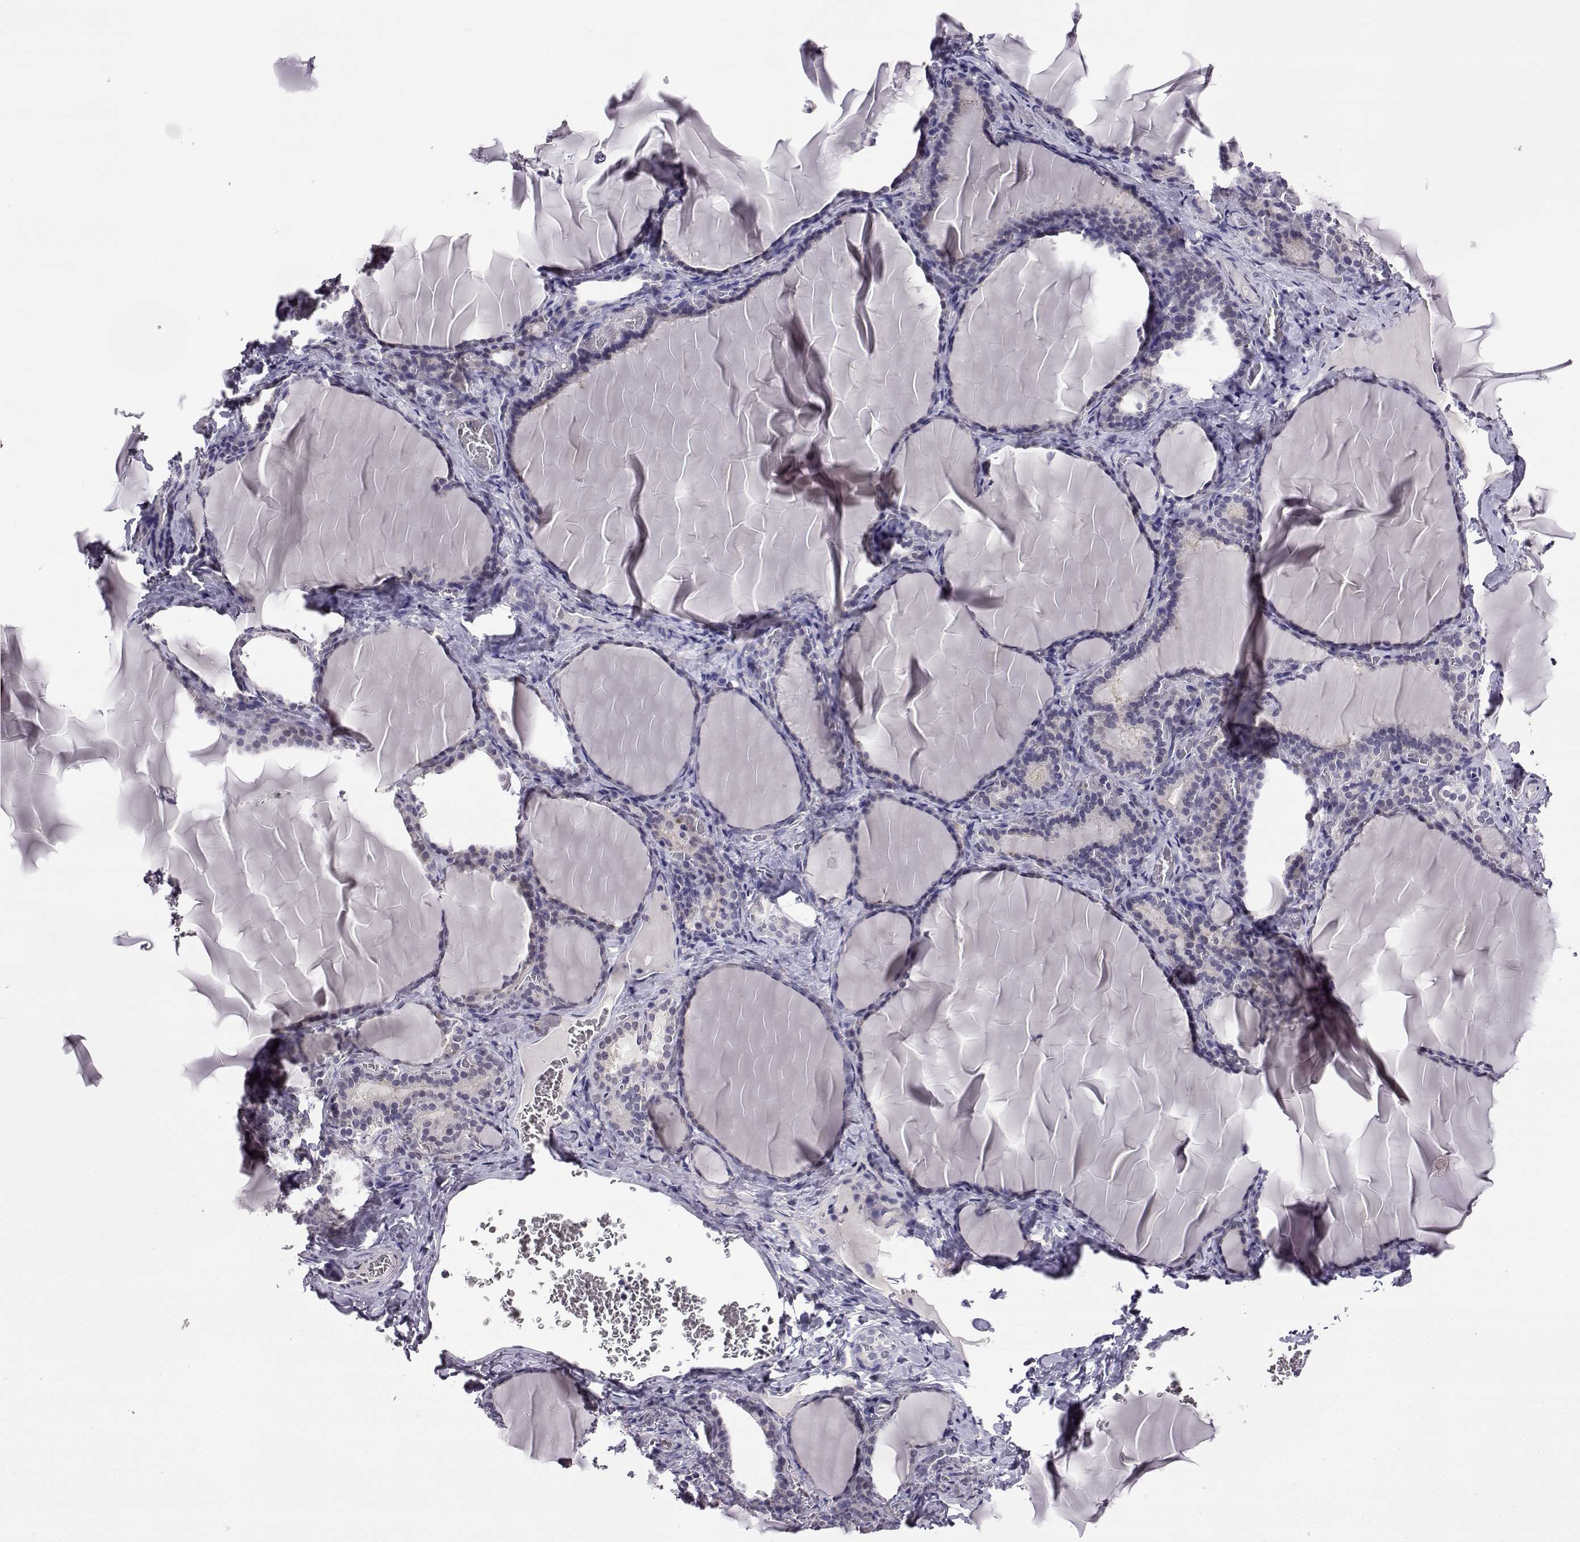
{"staining": {"intensity": "negative", "quantity": "none", "location": "none"}, "tissue": "thyroid gland", "cell_type": "Glandular cells", "image_type": "normal", "snomed": [{"axis": "morphology", "description": "Normal tissue, NOS"}, {"axis": "morphology", "description": "Hyperplasia, NOS"}, {"axis": "topography", "description": "Thyroid gland"}], "caption": "High power microscopy photomicrograph of an IHC histopathology image of unremarkable thyroid gland, revealing no significant staining in glandular cells. (Brightfield microscopy of DAB immunohistochemistry (IHC) at high magnification).", "gene": "AKR1B1", "patient": {"sex": "female", "age": 27}}